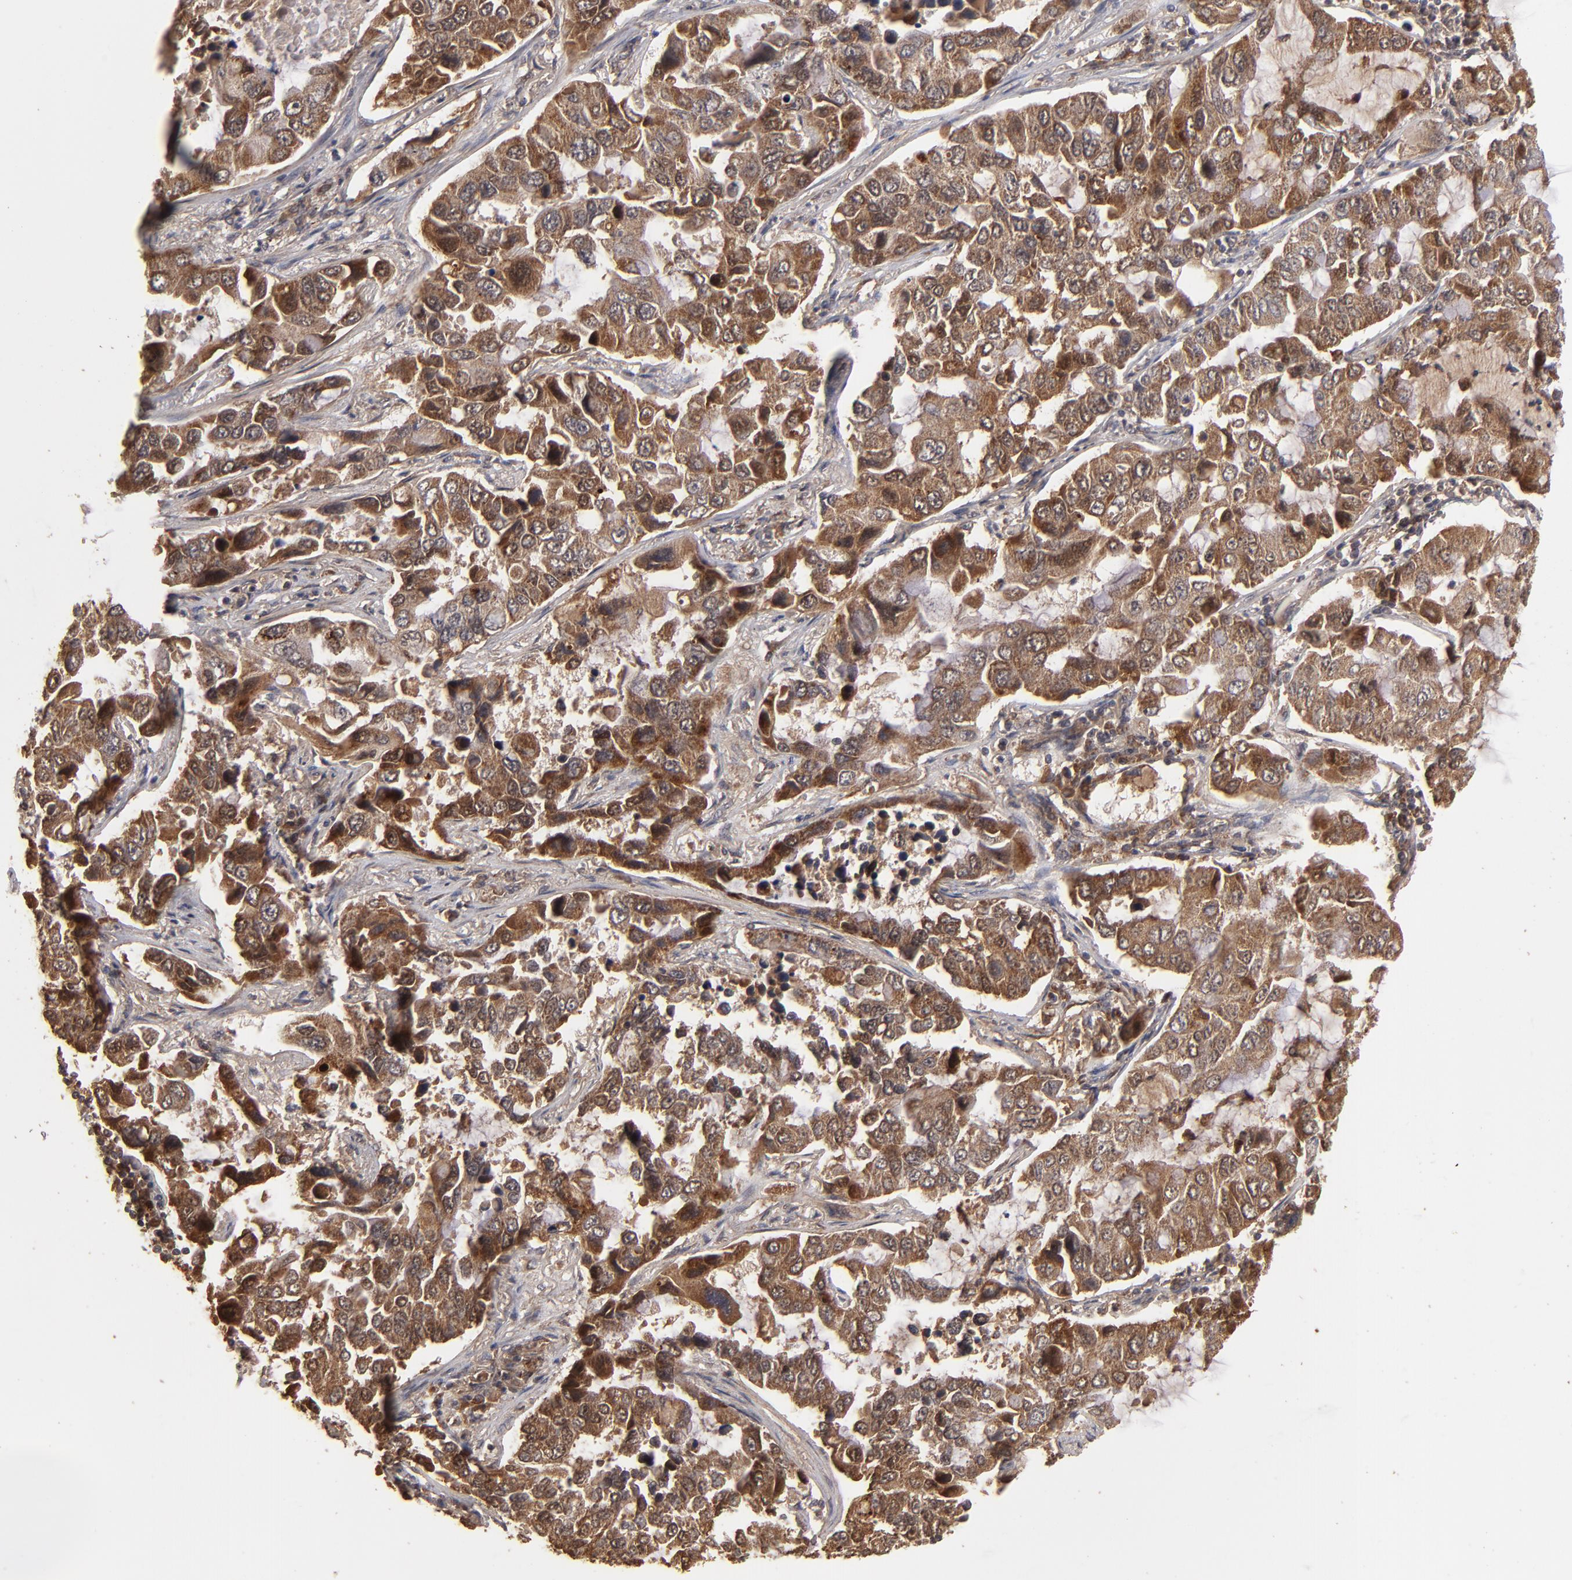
{"staining": {"intensity": "strong", "quantity": ">75%", "location": "cytoplasmic/membranous"}, "tissue": "lung cancer", "cell_type": "Tumor cells", "image_type": "cancer", "snomed": [{"axis": "morphology", "description": "Adenocarcinoma, NOS"}, {"axis": "topography", "description": "Lung"}], "caption": "A high-resolution photomicrograph shows immunohistochemistry staining of lung cancer (adenocarcinoma), which reveals strong cytoplasmic/membranous staining in approximately >75% of tumor cells. The staining was performed using DAB, with brown indicating positive protein expression. Nuclei are stained blue with hematoxylin.", "gene": "TENM1", "patient": {"sex": "male", "age": 64}}